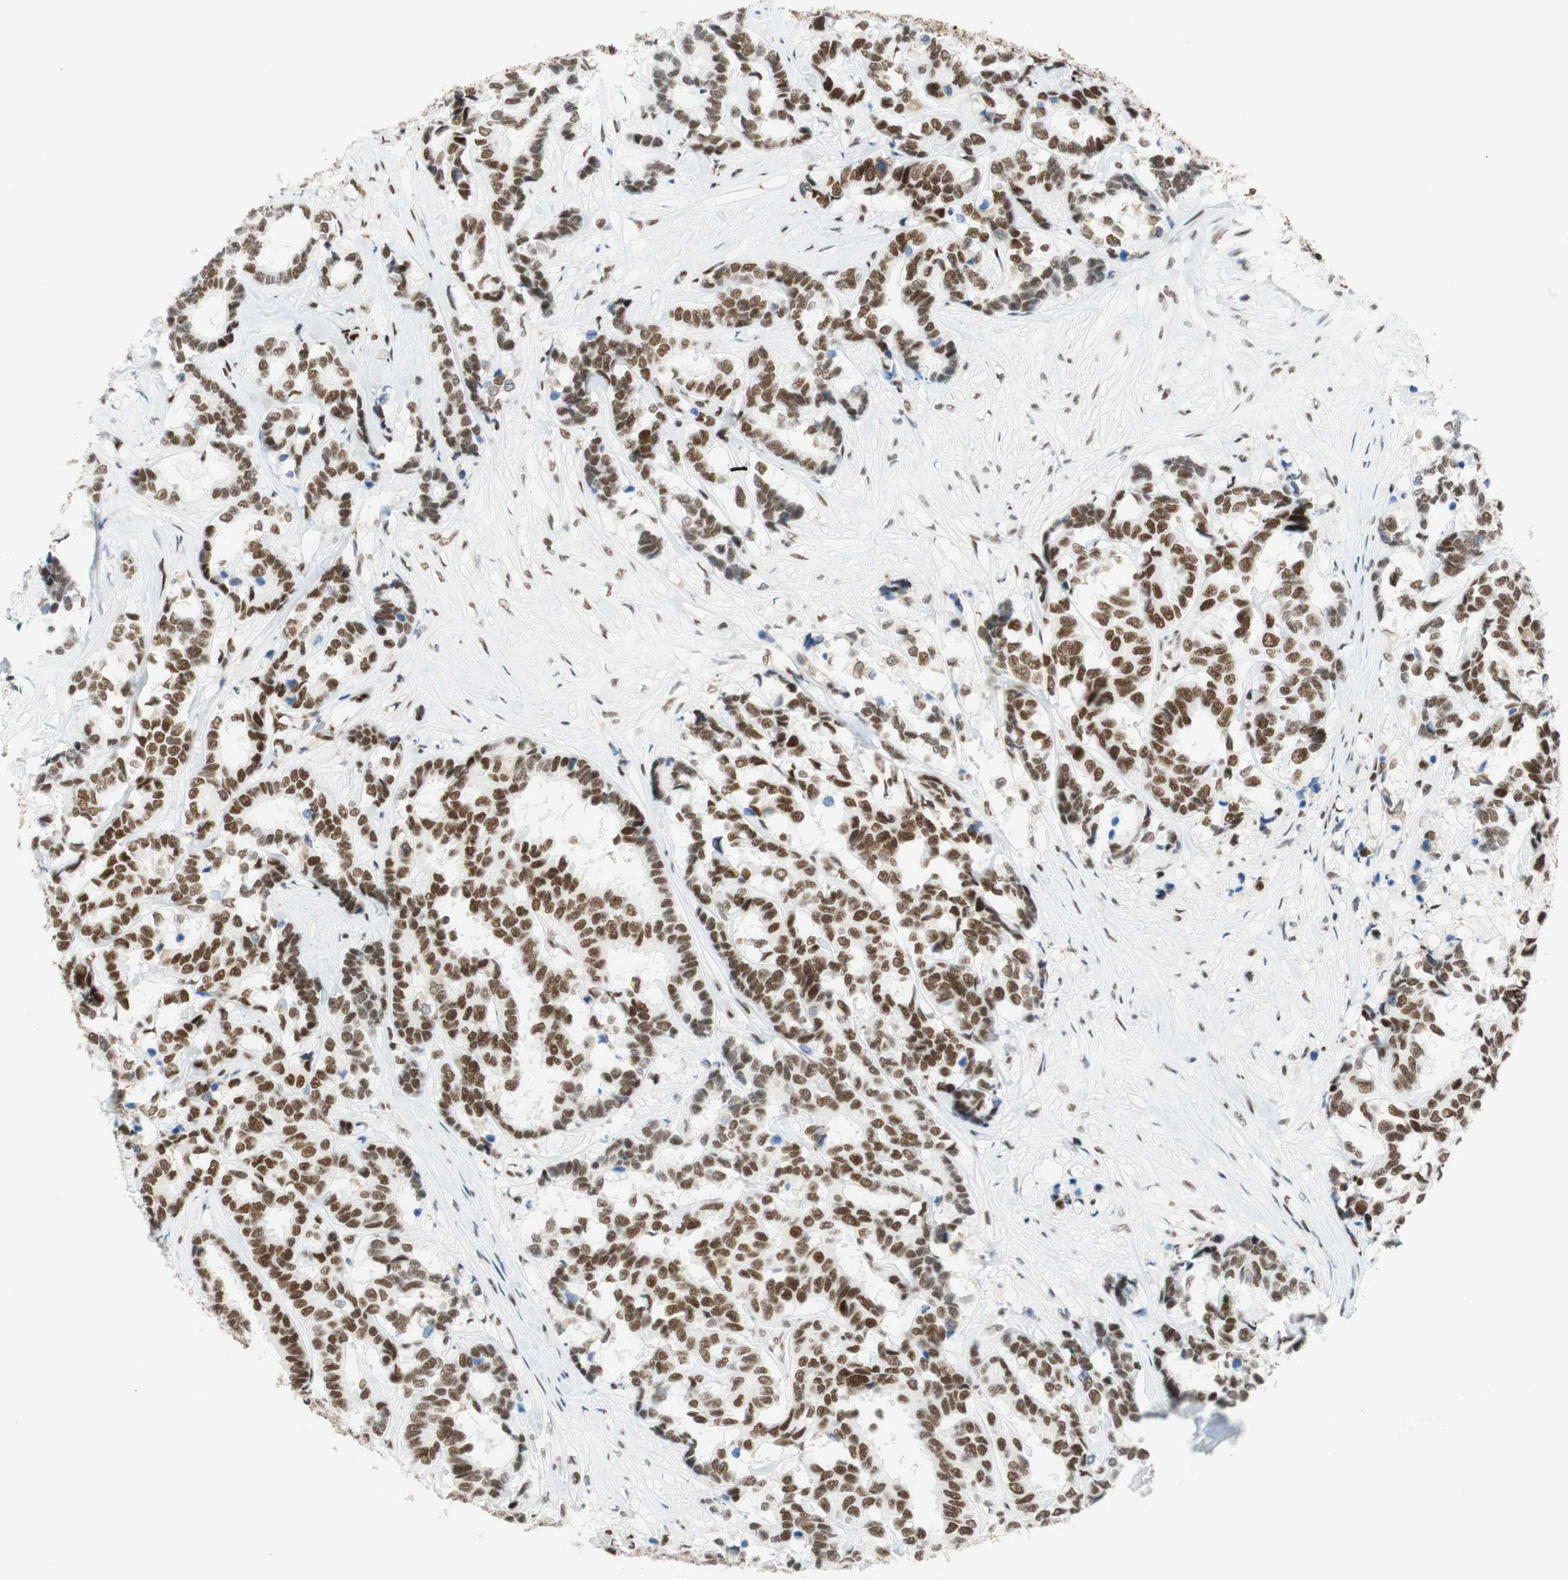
{"staining": {"intensity": "moderate", "quantity": ">75%", "location": "nuclear"}, "tissue": "breast cancer", "cell_type": "Tumor cells", "image_type": "cancer", "snomed": [{"axis": "morphology", "description": "Duct carcinoma"}, {"axis": "topography", "description": "Breast"}], "caption": "Breast intraductal carcinoma stained with immunohistochemistry (IHC) exhibits moderate nuclear staining in approximately >75% of tumor cells. The staining is performed using DAB (3,3'-diaminobenzidine) brown chromogen to label protein expression. The nuclei are counter-stained blue using hematoxylin.", "gene": "RNF20", "patient": {"sex": "female", "age": 87}}